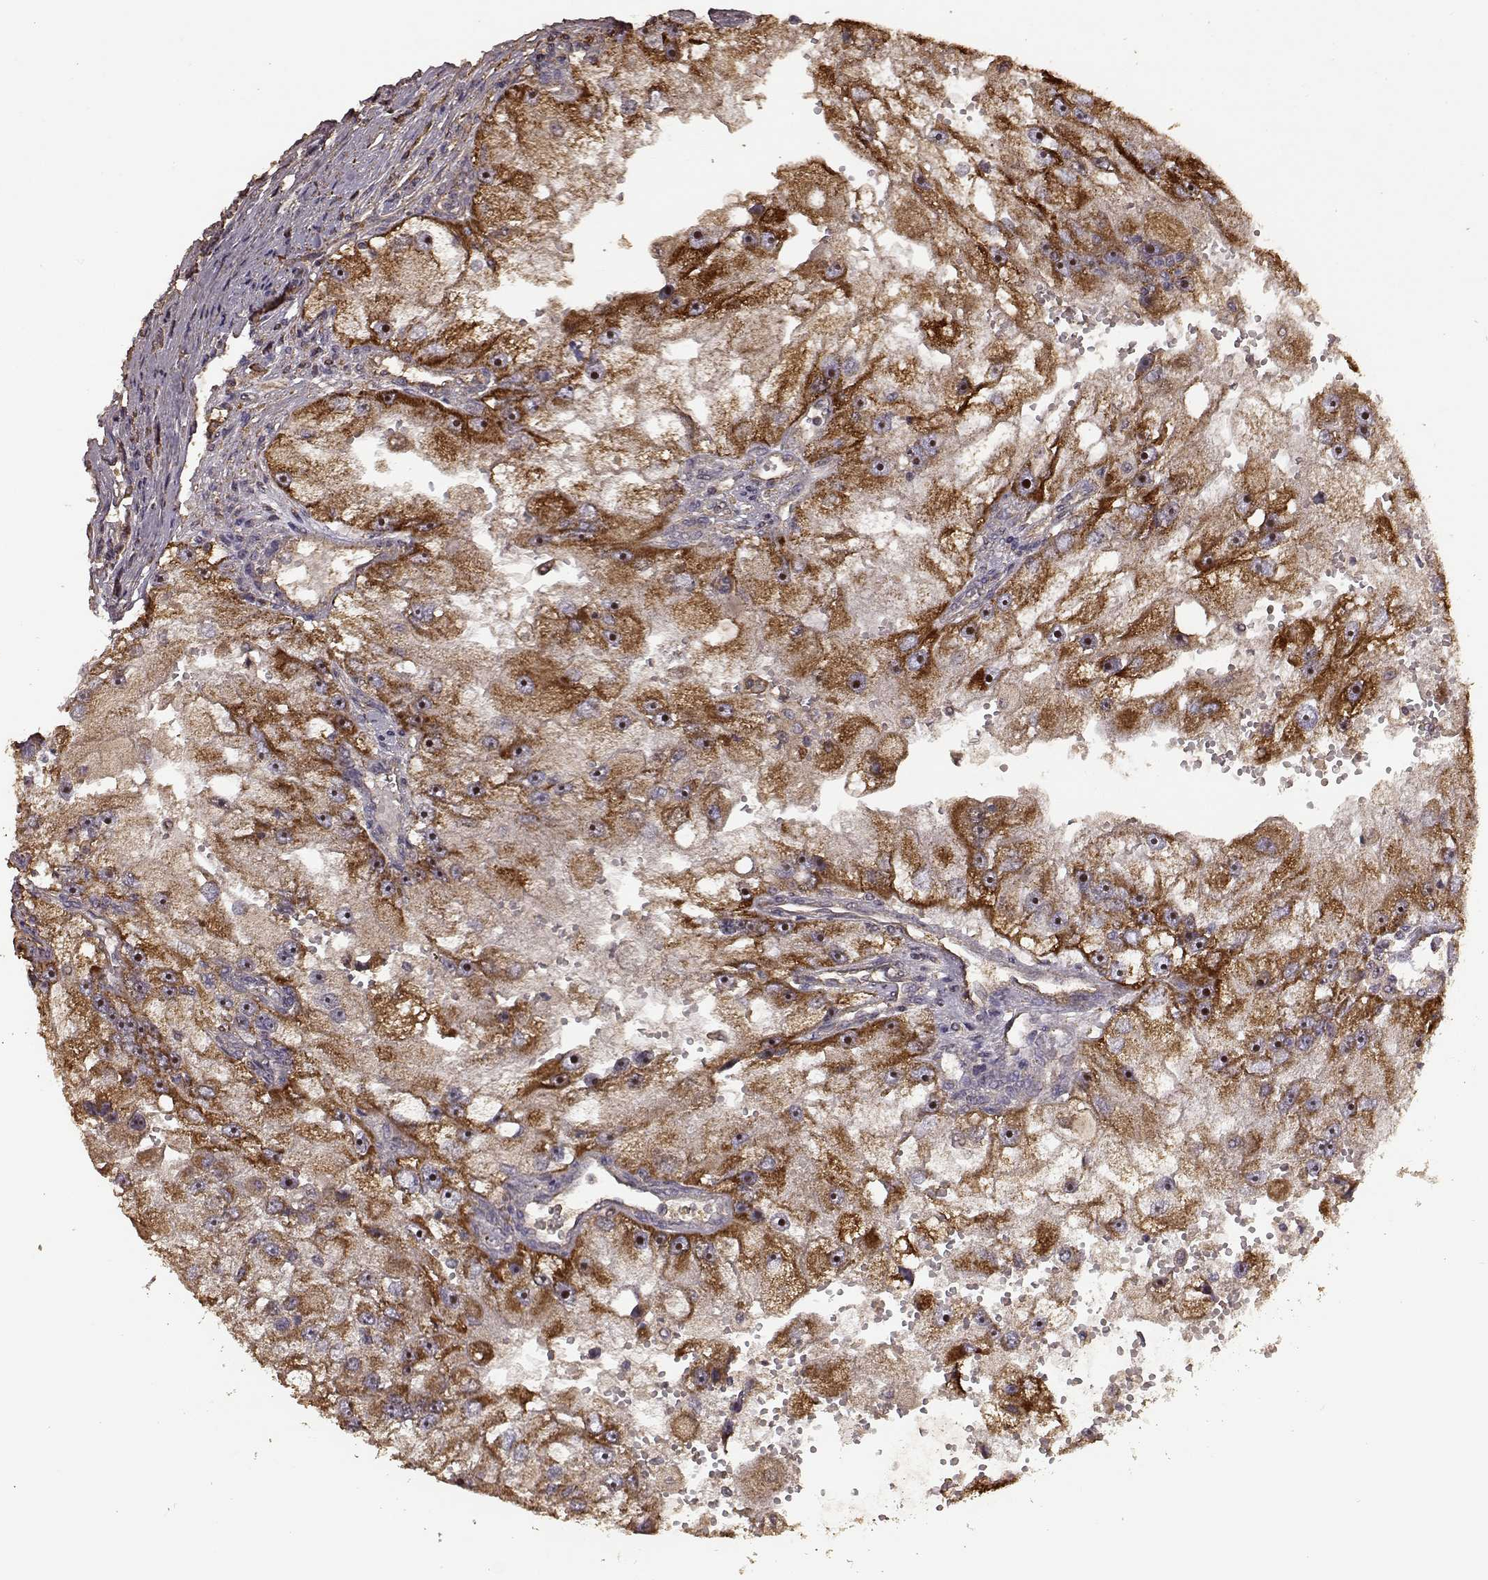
{"staining": {"intensity": "moderate", "quantity": ">75%", "location": "cytoplasmic/membranous"}, "tissue": "renal cancer", "cell_type": "Tumor cells", "image_type": "cancer", "snomed": [{"axis": "morphology", "description": "Adenocarcinoma, NOS"}, {"axis": "topography", "description": "Kidney"}], "caption": "There is medium levels of moderate cytoplasmic/membranous positivity in tumor cells of renal adenocarcinoma, as demonstrated by immunohistochemical staining (brown color).", "gene": "PTGES2", "patient": {"sex": "male", "age": 63}}